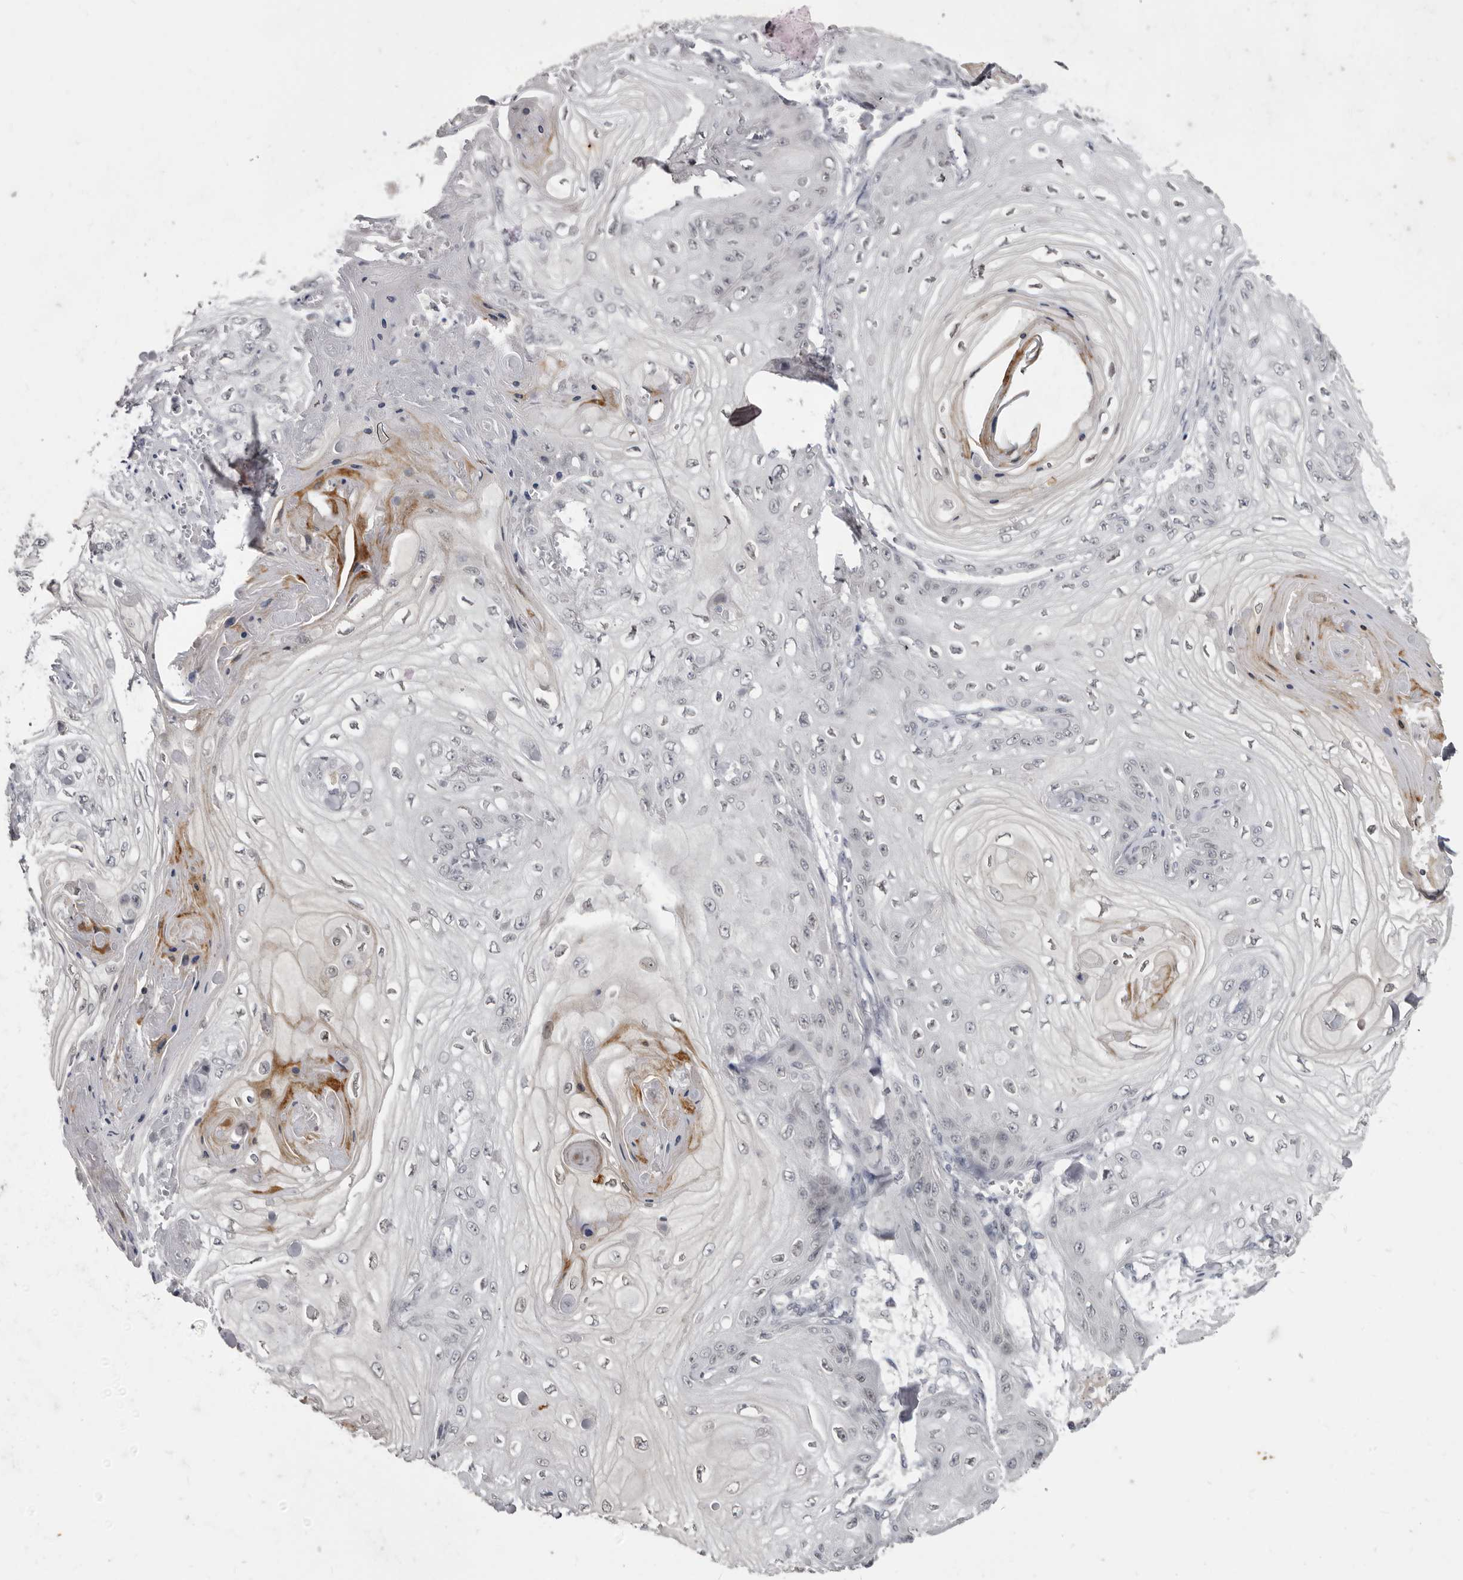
{"staining": {"intensity": "negative", "quantity": "none", "location": "none"}, "tissue": "skin cancer", "cell_type": "Tumor cells", "image_type": "cancer", "snomed": [{"axis": "morphology", "description": "Squamous cell carcinoma, NOS"}, {"axis": "topography", "description": "Skin"}], "caption": "Tumor cells are negative for brown protein staining in skin cancer. (Brightfield microscopy of DAB (3,3'-diaminobenzidine) immunohistochemistry (IHC) at high magnification).", "gene": "SULT1E1", "patient": {"sex": "male", "age": 74}}